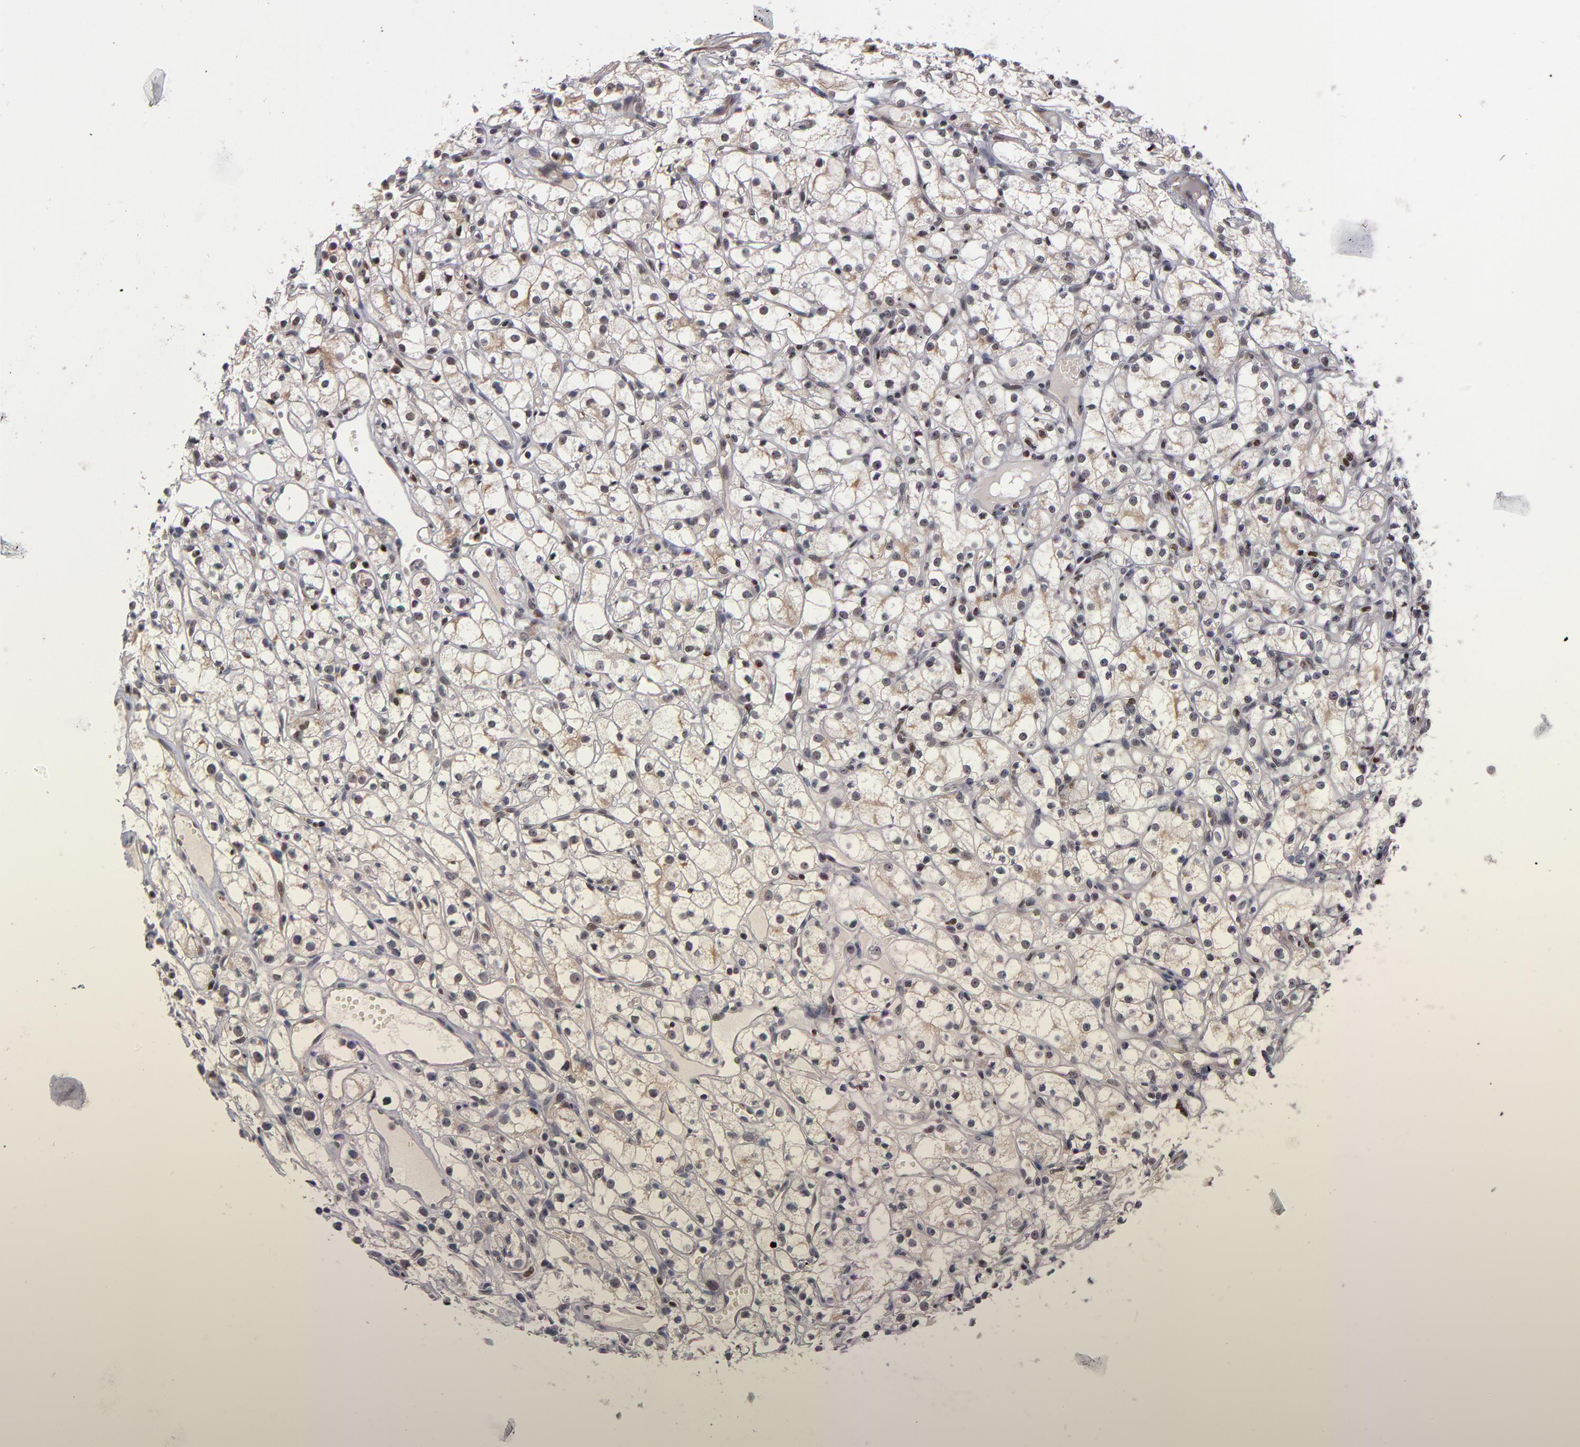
{"staining": {"intensity": "weak", "quantity": "<25%", "location": "nuclear"}, "tissue": "renal cancer", "cell_type": "Tumor cells", "image_type": "cancer", "snomed": [{"axis": "morphology", "description": "Adenocarcinoma, NOS"}, {"axis": "topography", "description": "Kidney"}], "caption": "DAB (3,3'-diaminobenzidine) immunohistochemical staining of human renal adenocarcinoma exhibits no significant staining in tumor cells.", "gene": "KDM6A", "patient": {"sex": "male", "age": 61}}